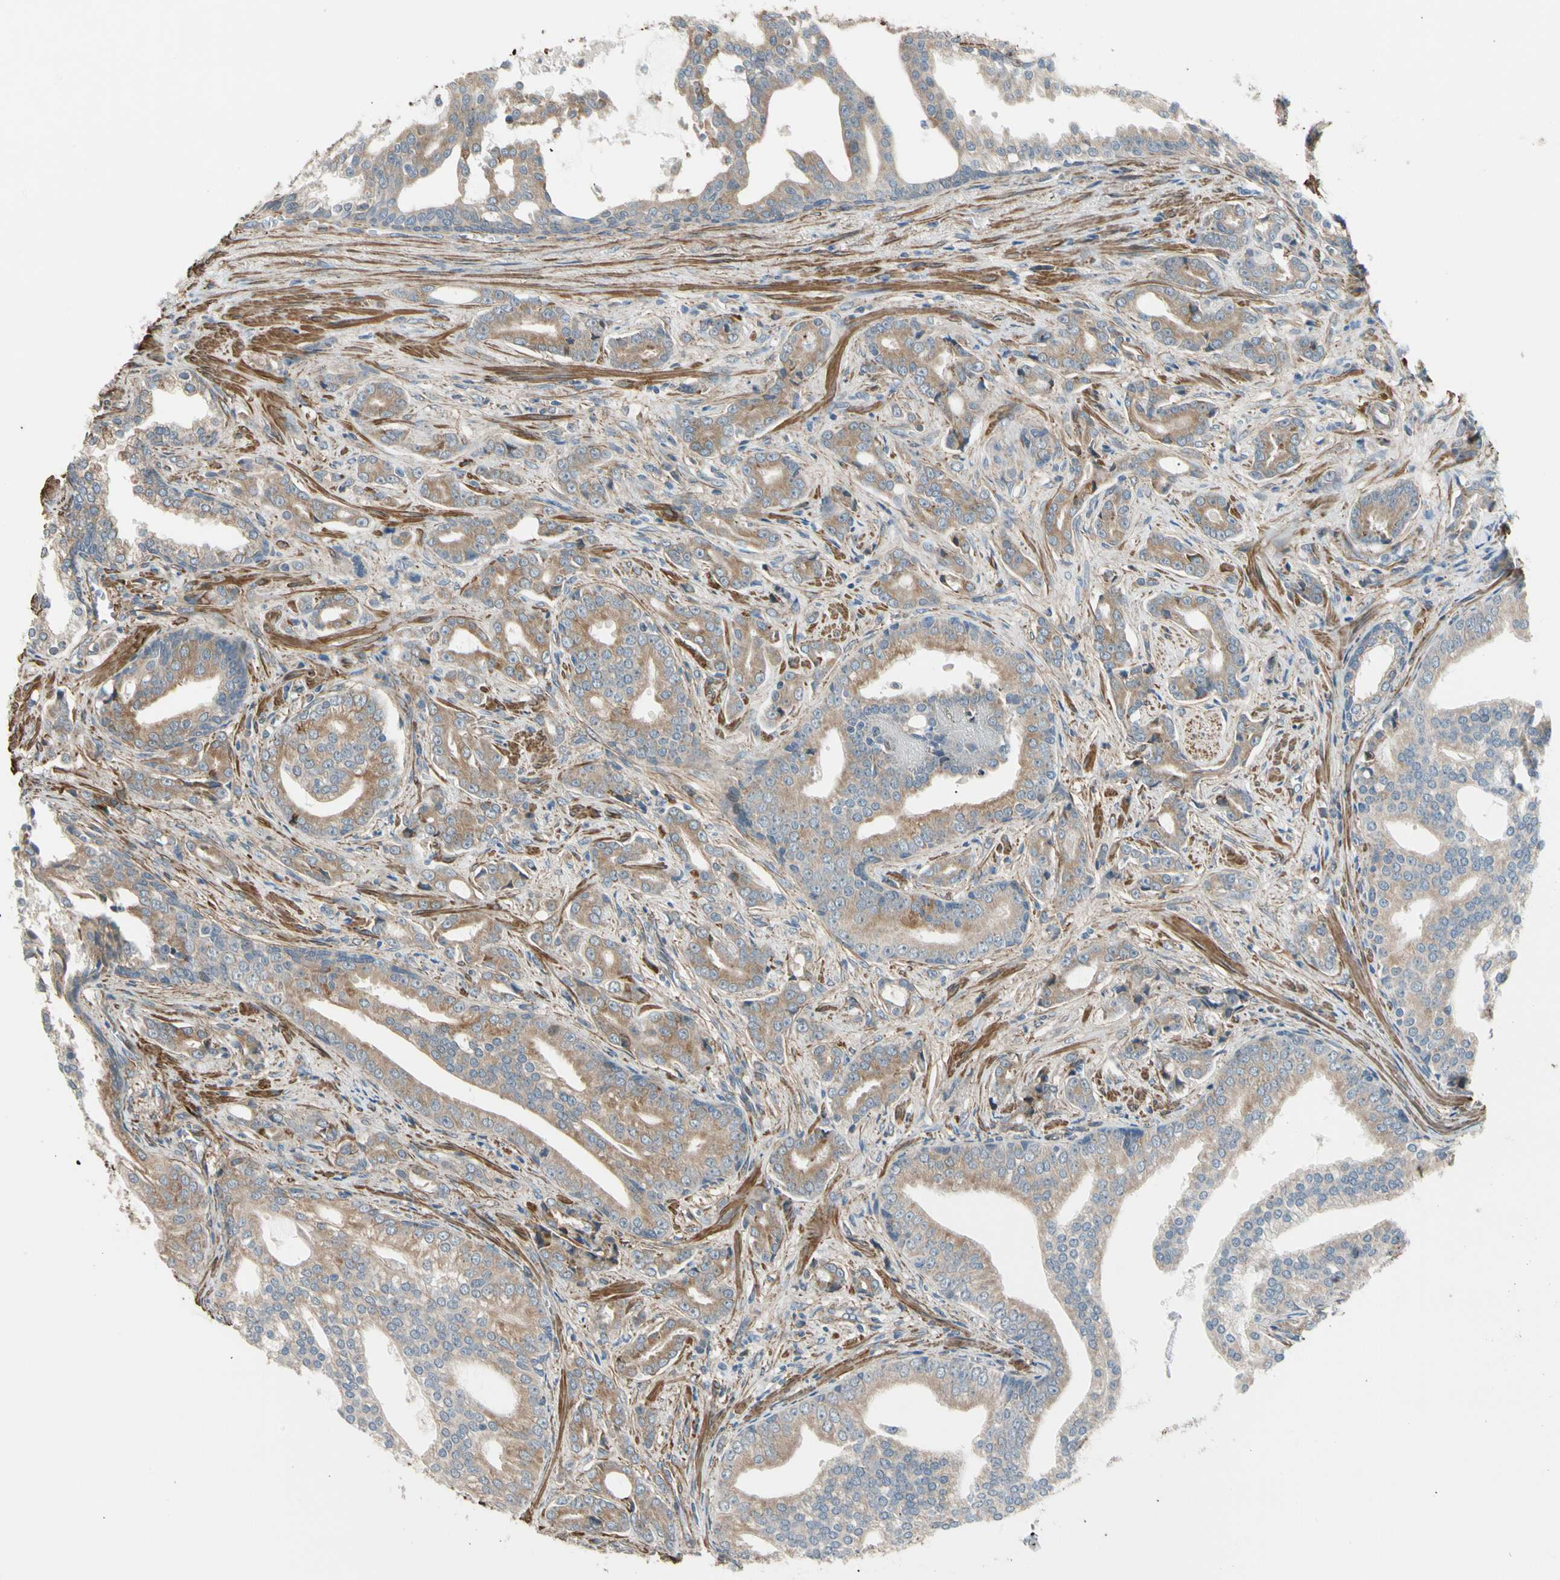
{"staining": {"intensity": "weak", "quantity": ">75%", "location": "cytoplasmic/membranous"}, "tissue": "prostate cancer", "cell_type": "Tumor cells", "image_type": "cancer", "snomed": [{"axis": "morphology", "description": "Adenocarcinoma, Low grade"}, {"axis": "topography", "description": "Prostate"}], "caption": "Immunohistochemistry (DAB) staining of adenocarcinoma (low-grade) (prostate) reveals weak cytoplasmic/membranous protein expression in about >75% of tumor cells. The staining is performed using DAB brown chromogen to label protein expression. The nuclei are counter-stained blue using hematoxylin.", "gene": "LIMK2", "patient": {"sex": "male", "age": 58}}